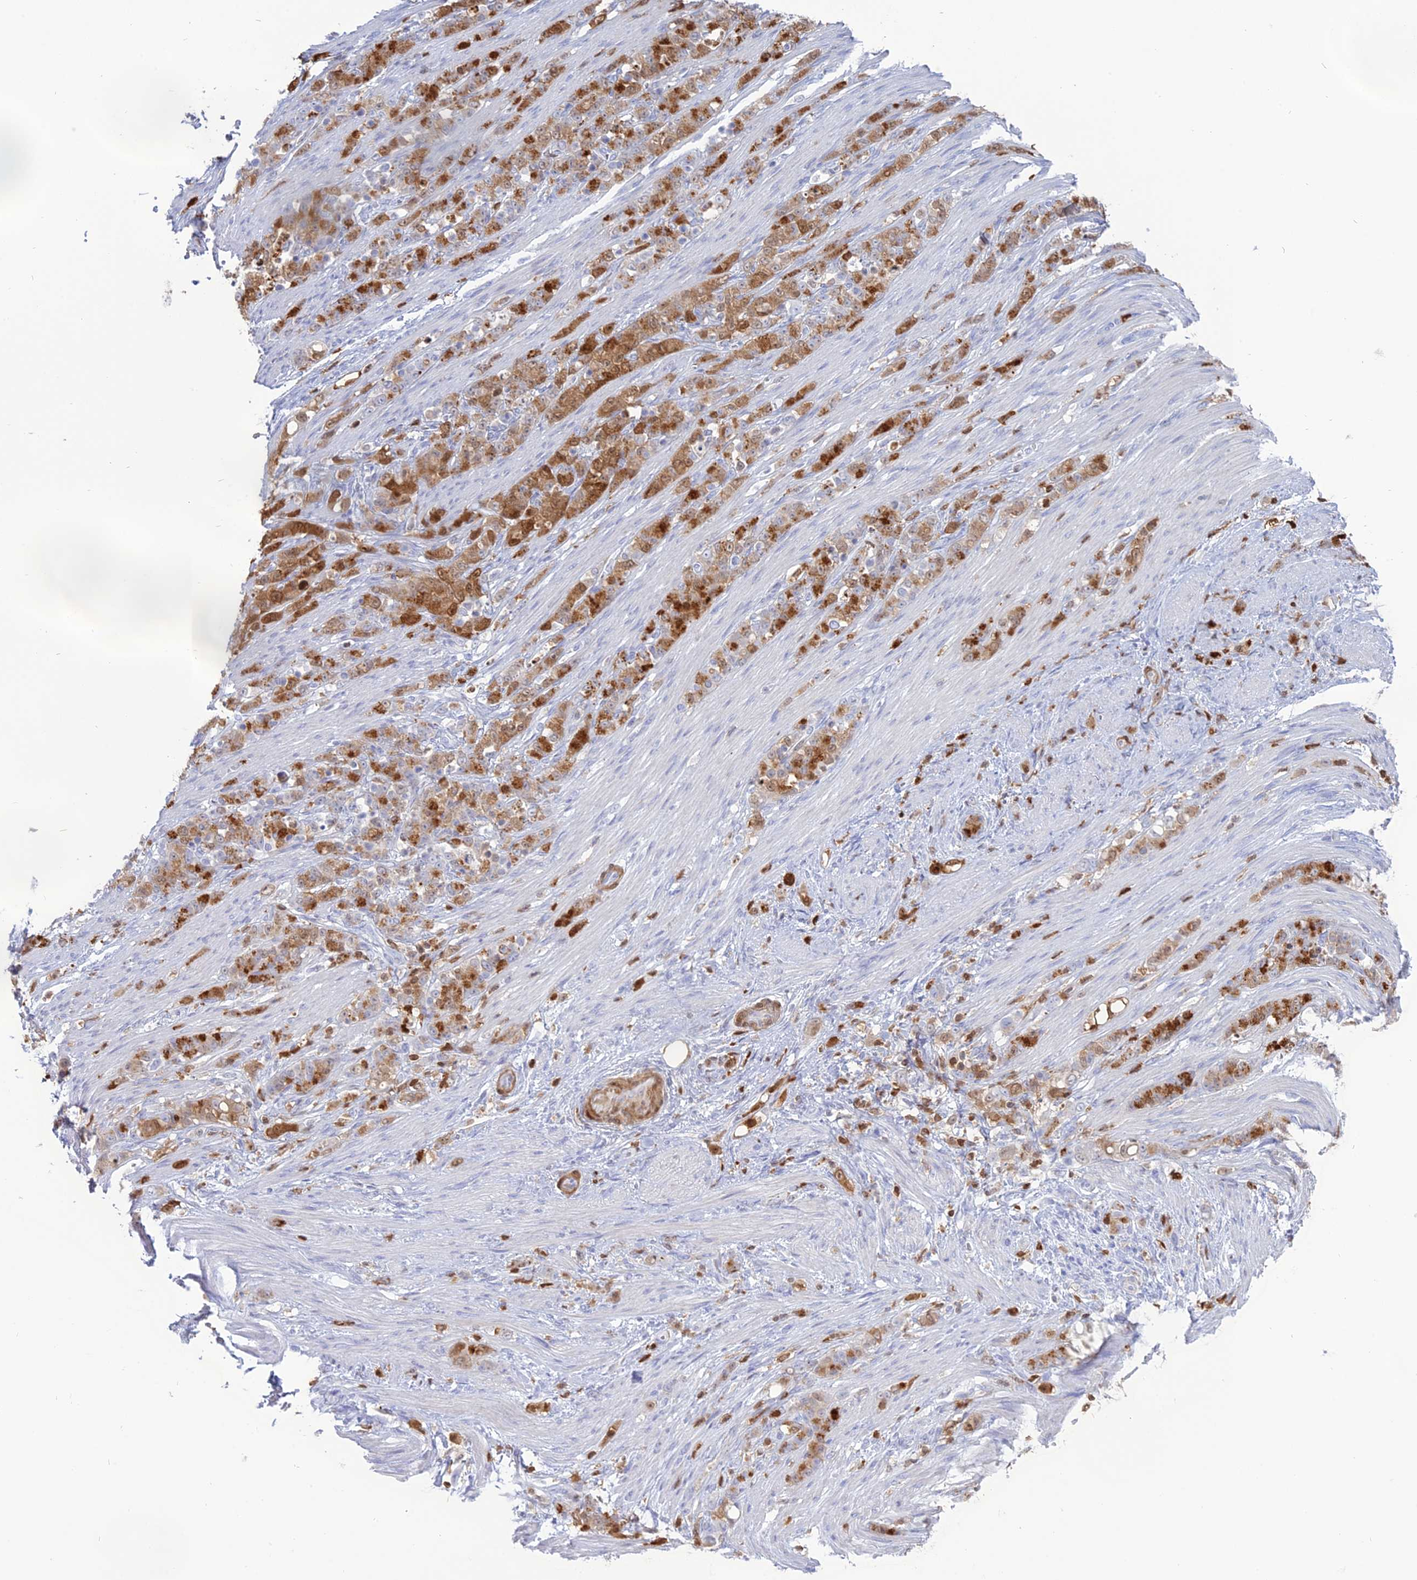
{"staining": {"intensity": "moderate", "quantity": ">75%", "location": "cytoplasmic/membranous,nuclear"}, "tissue": "stomach cancer", "cell_type": "Tumor cells", "image_type": "cancer", "snomed": [{"axis": "morphology", "description": "Adenocarcinoma, NOS"}, {"axis": "topography", "description": "Stomach"}], "caption": "A high-resolution histopathology image shows immunohistochemistry staining of adenocarcinoma (stomach), which shows moderate cytoplasmic/membranous and nuclear staining in approximately >75% of tumor cells.", "gene": "PGBD4", "patient": {"sex": "female", "age": 79}}